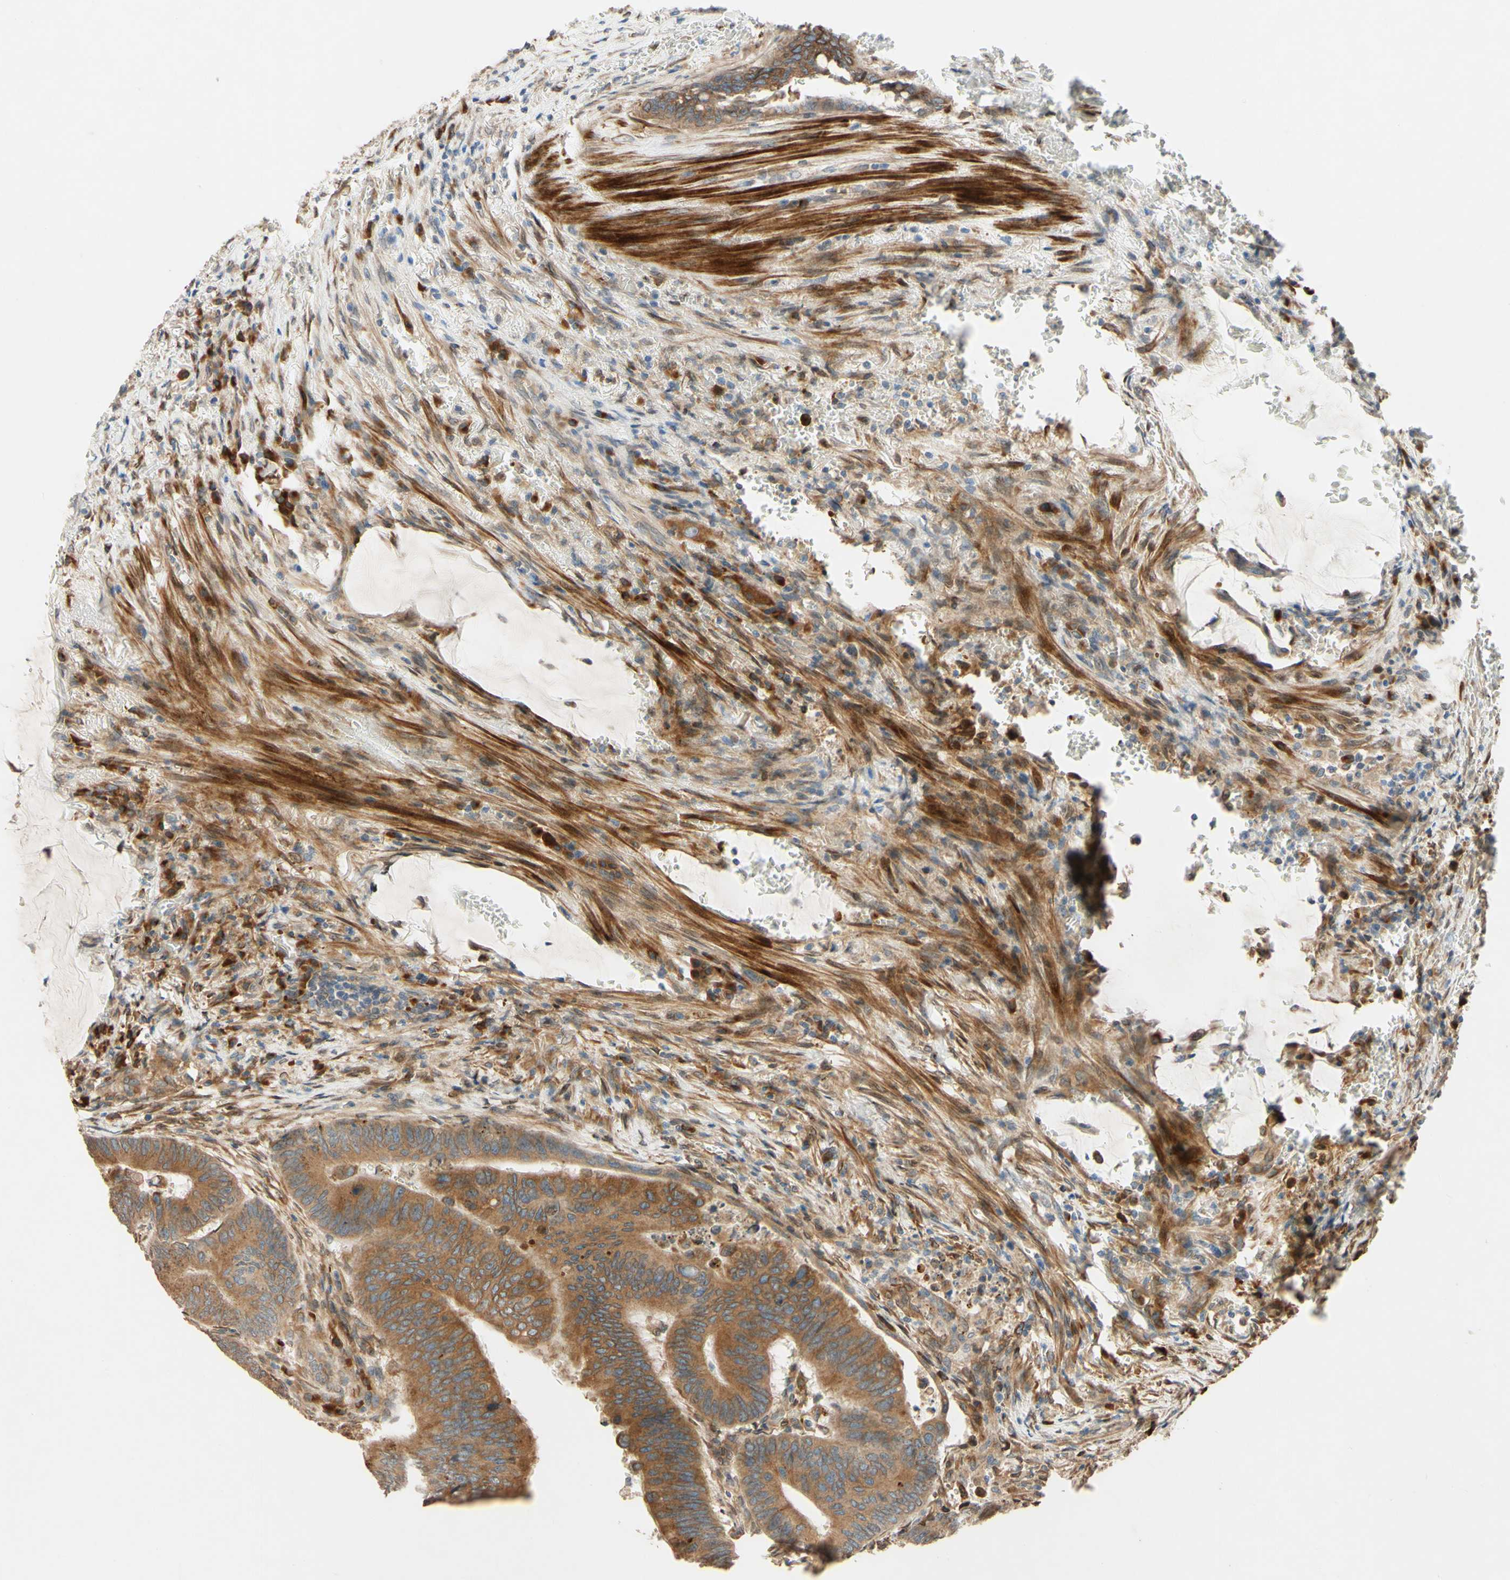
{"staining": {"intensity": "moderate", "quantity": ">75%", "location": "cytoplasmic/membranous"}, "tissue": "colorectal cancer", "cell_type": "Tumor cells", "image_type": "cancer", "snomed": [{"axis": "morphology", "description": "Normal tissue, NOS"}, {"axis": "morphology", "description": "Adenocarcinoma, NOS"}, {"axis": "topography", "description": "Rectum"}, {"axis": "topography", "description": "Peripheral nerve tissue"}], "caption": "Immunohistochemistry histopathology image of human colorectal cancer stained for a protein (brown), which displays medium levels of moderate cytoplasmic/membranous positivity in about >75% of tumor cells.", "gene": "PTPRU", "patient": {"sex": "male", "age": 92}}